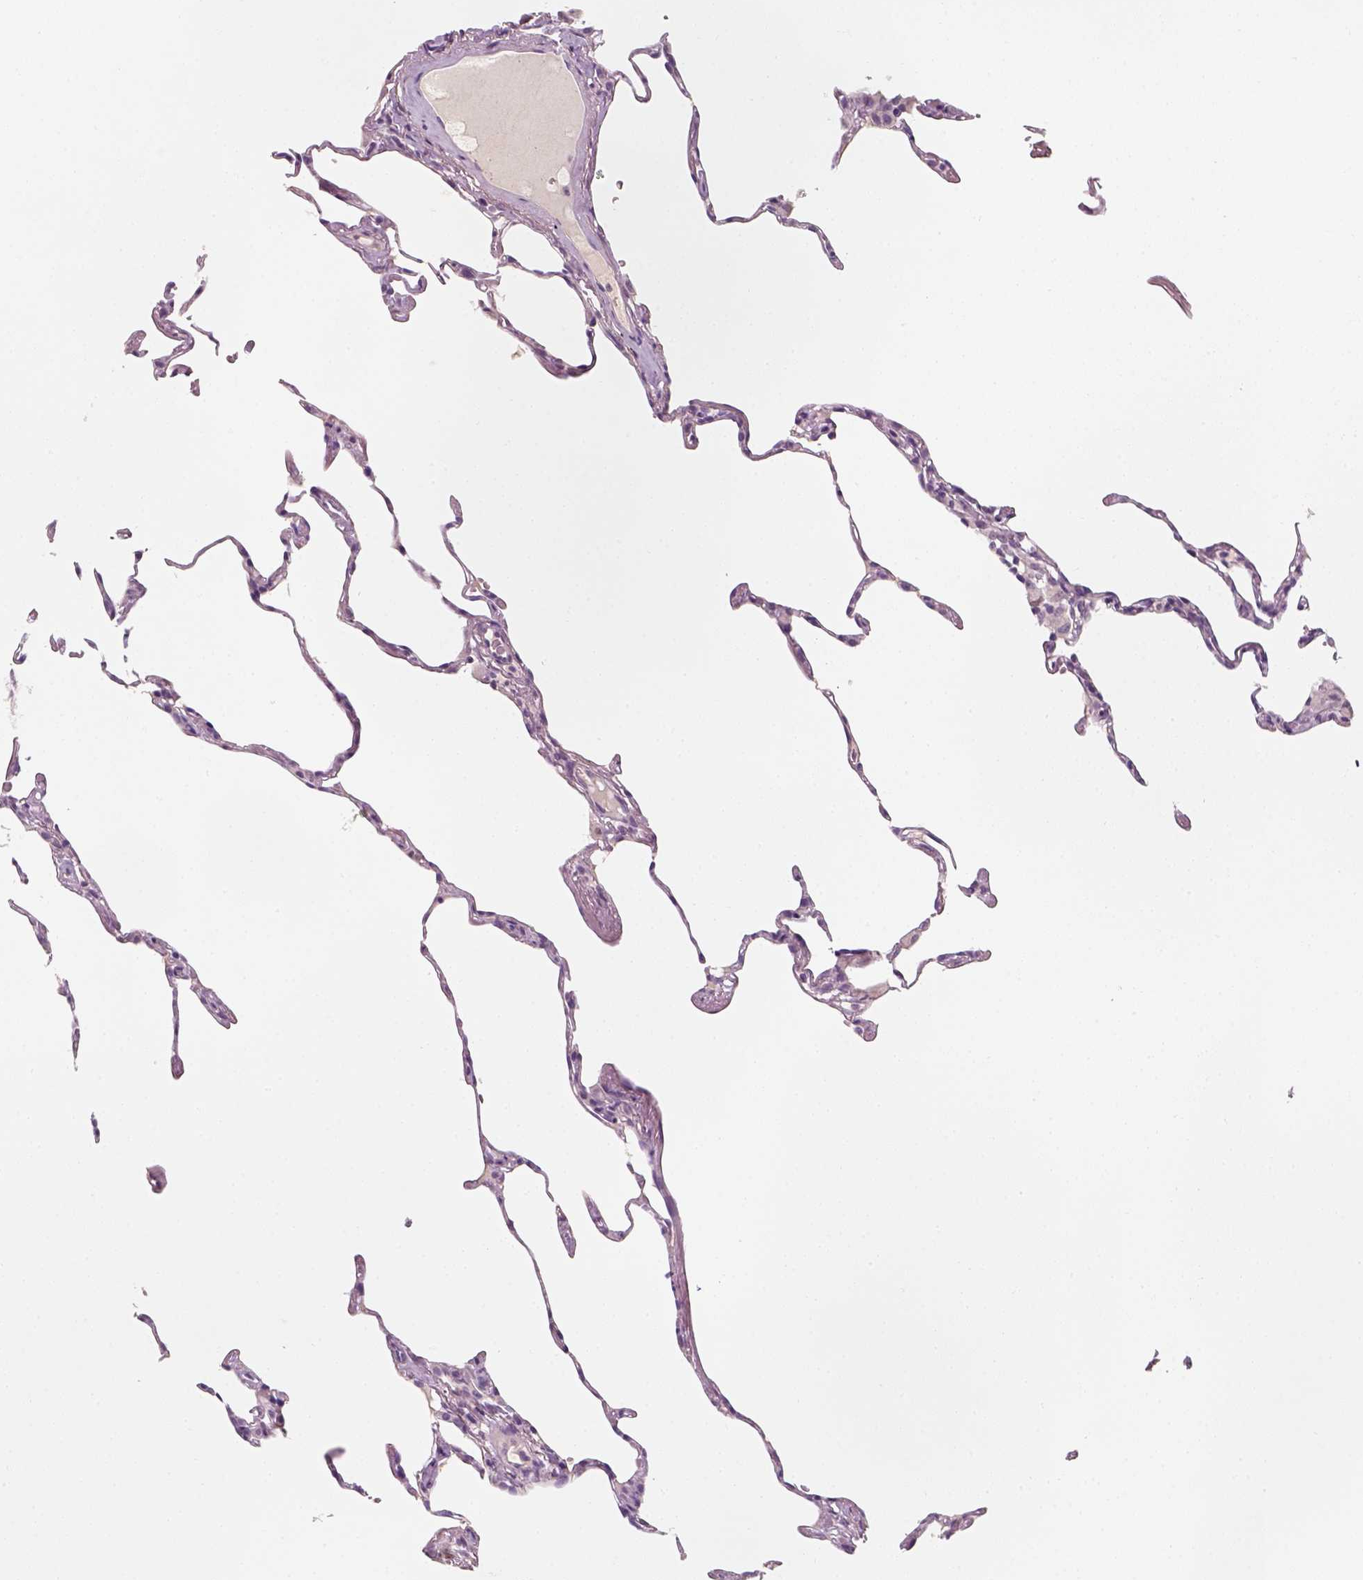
{"staining": {"intensity": "negative", "quantity": "none", "location": "none"}, "tissue": "lung", "cell_type": "Alveolar cells", "image_type": "normal", "snomed": [{"axis": "morphology", "description": "Normal tissue, NOS"}, {"axis": "topography", "description": "Lung"}], "caption": "Alveolar cells are negative for protein expression in normal human lung. The staining is performed using DAB brown chromogen with nuclei counter-stained in using hematoxylin.", "gene": "TP53", "patient": {"sex": "female", "age": 57}}